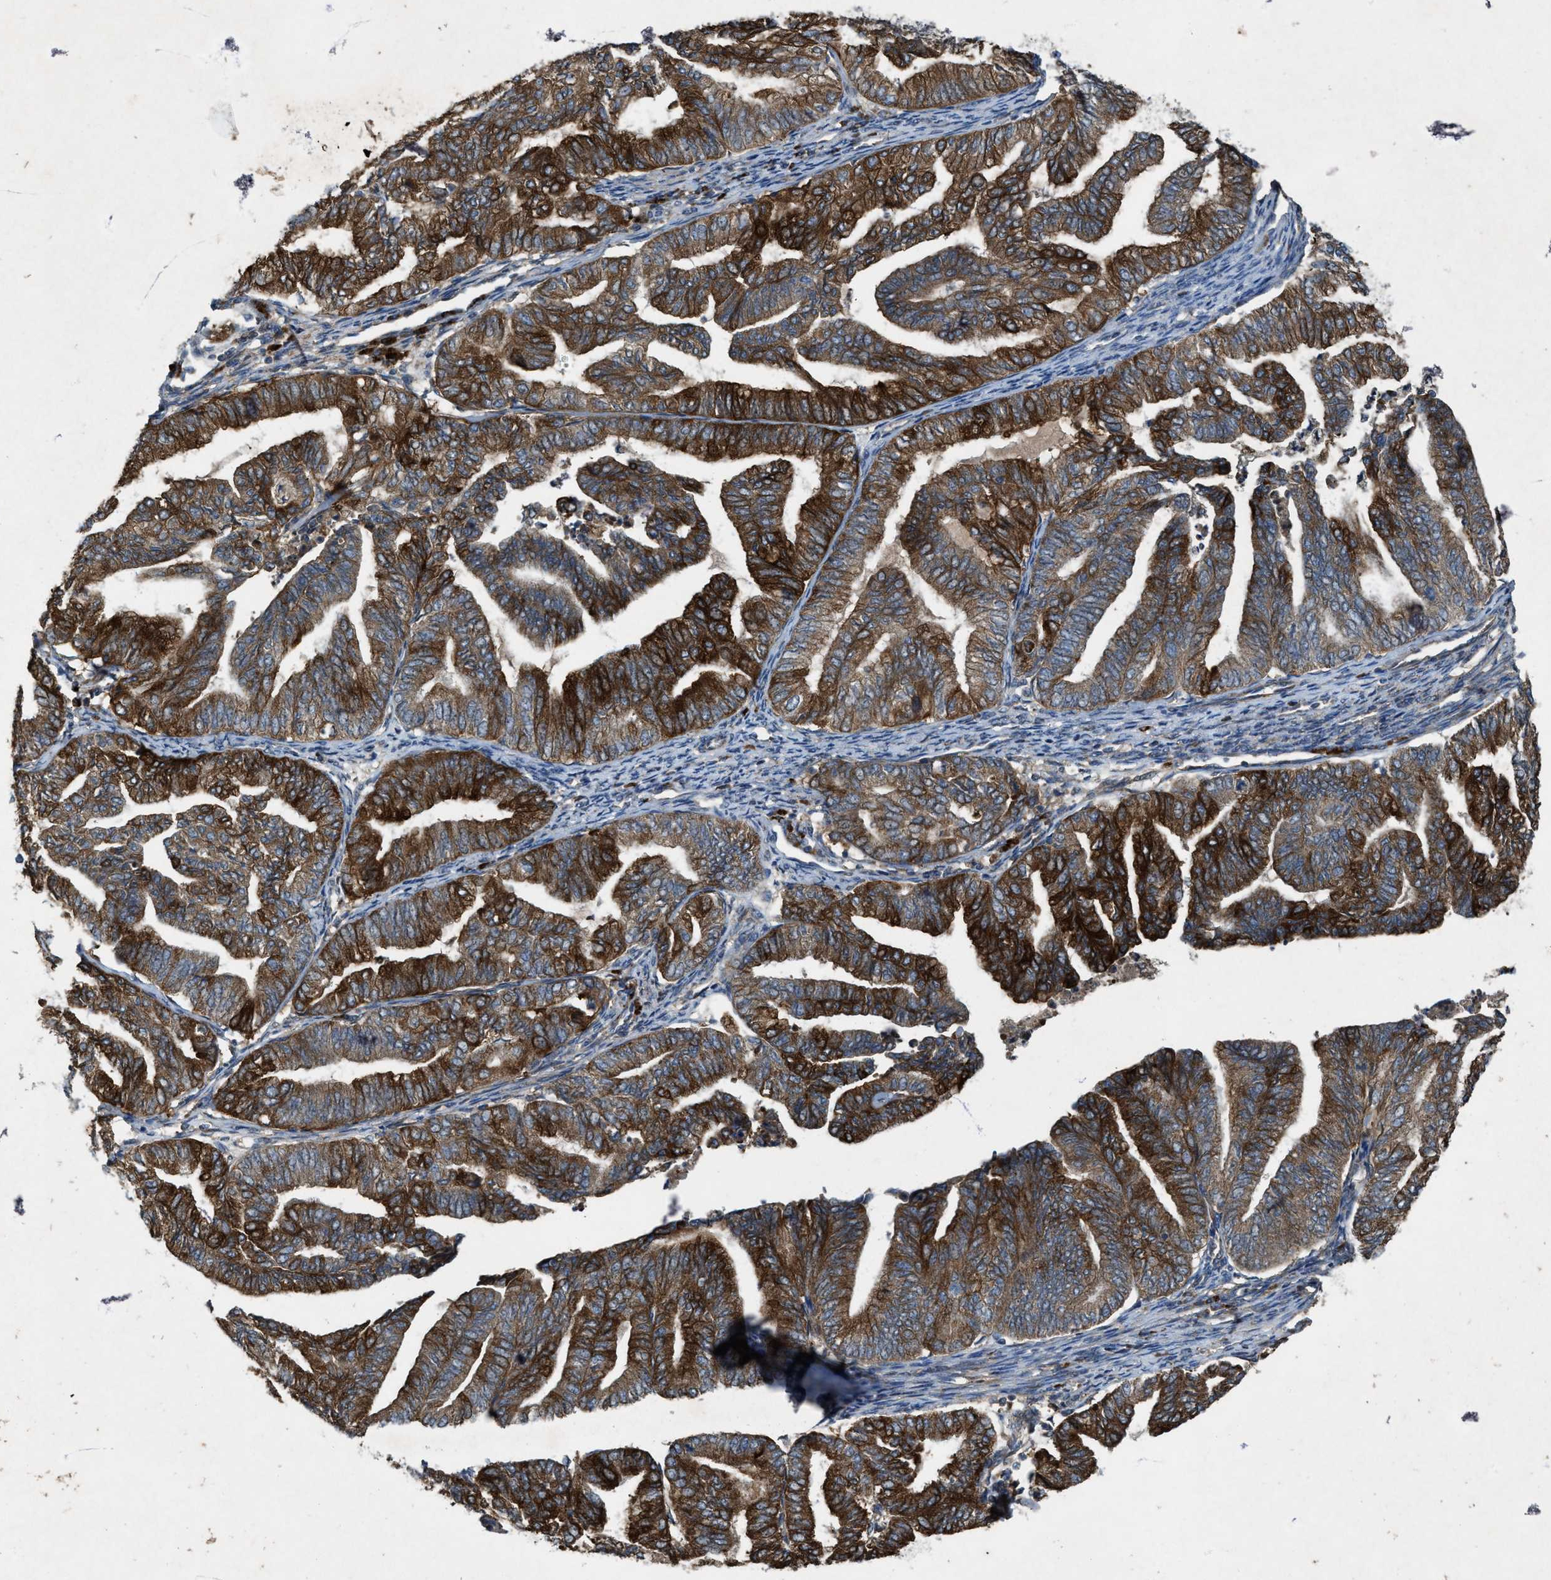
{"staining": {"intensity": "strong", "quantity": ">75%", "location": "cytoplasmic/membranous"}, "tissue": "endometrial cancer", "cell_type": "Tumor cells", "image_type": "cancer", "snomed": [{"axis": "morphology", "description": "Adenocarcinoma, NOS"}, {"axis": "topography", "description": "Endometrium"}], "caption": "A brown stain shows strong cytoplasmic/membranous expression of a protein in endometrial adenocarcinoma tumor cells. The protein is shown in brown color, while the nuclei are stained blue.", "gene": "PDP2", "patient": {"sex": "female", "age": 79}}